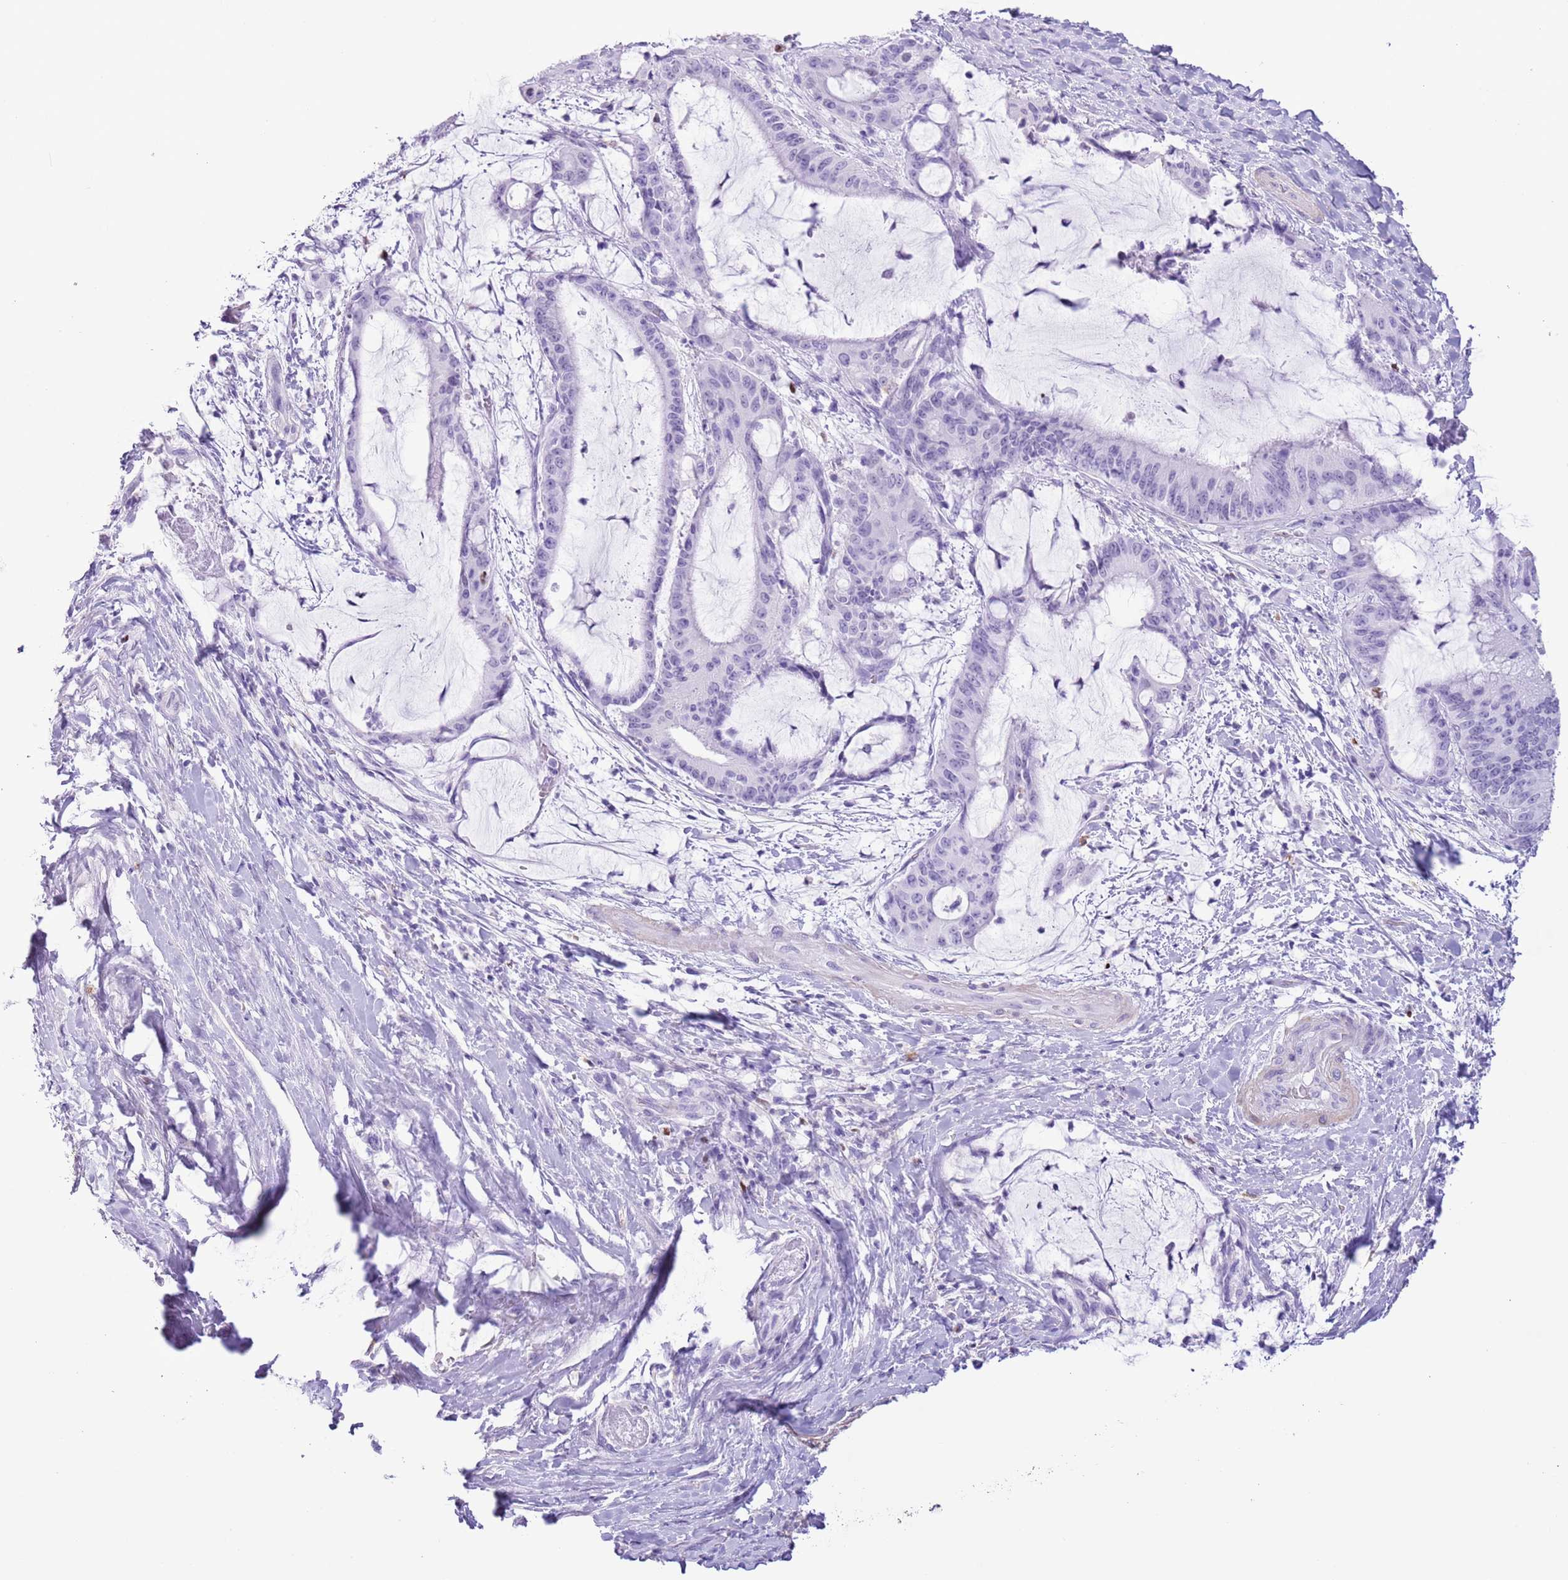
{"staining": {"intensity": "negative", "quantity": "none", "location": "none"}, "tissue": "liver cancer", "cell_type": "Tumor cells", "image_type": "cancer", "snomed": [{"axis": "morphology", "description": "Normal tissue, NOS"}, {"axis": "morphology", "description": "Cholangiocarcinoma"}, {"axis": "topography", "description": "Liver"}, {"axis": "topography", "description": "Peripheral nerve tissue"}], "caption": "An image of liver cancer (cholangiocarcinoma) stained for a protein displays no brown staining in tumor cells.", "gene": "SLC7A14", "patient": {"sex": "female", "age": 73}}